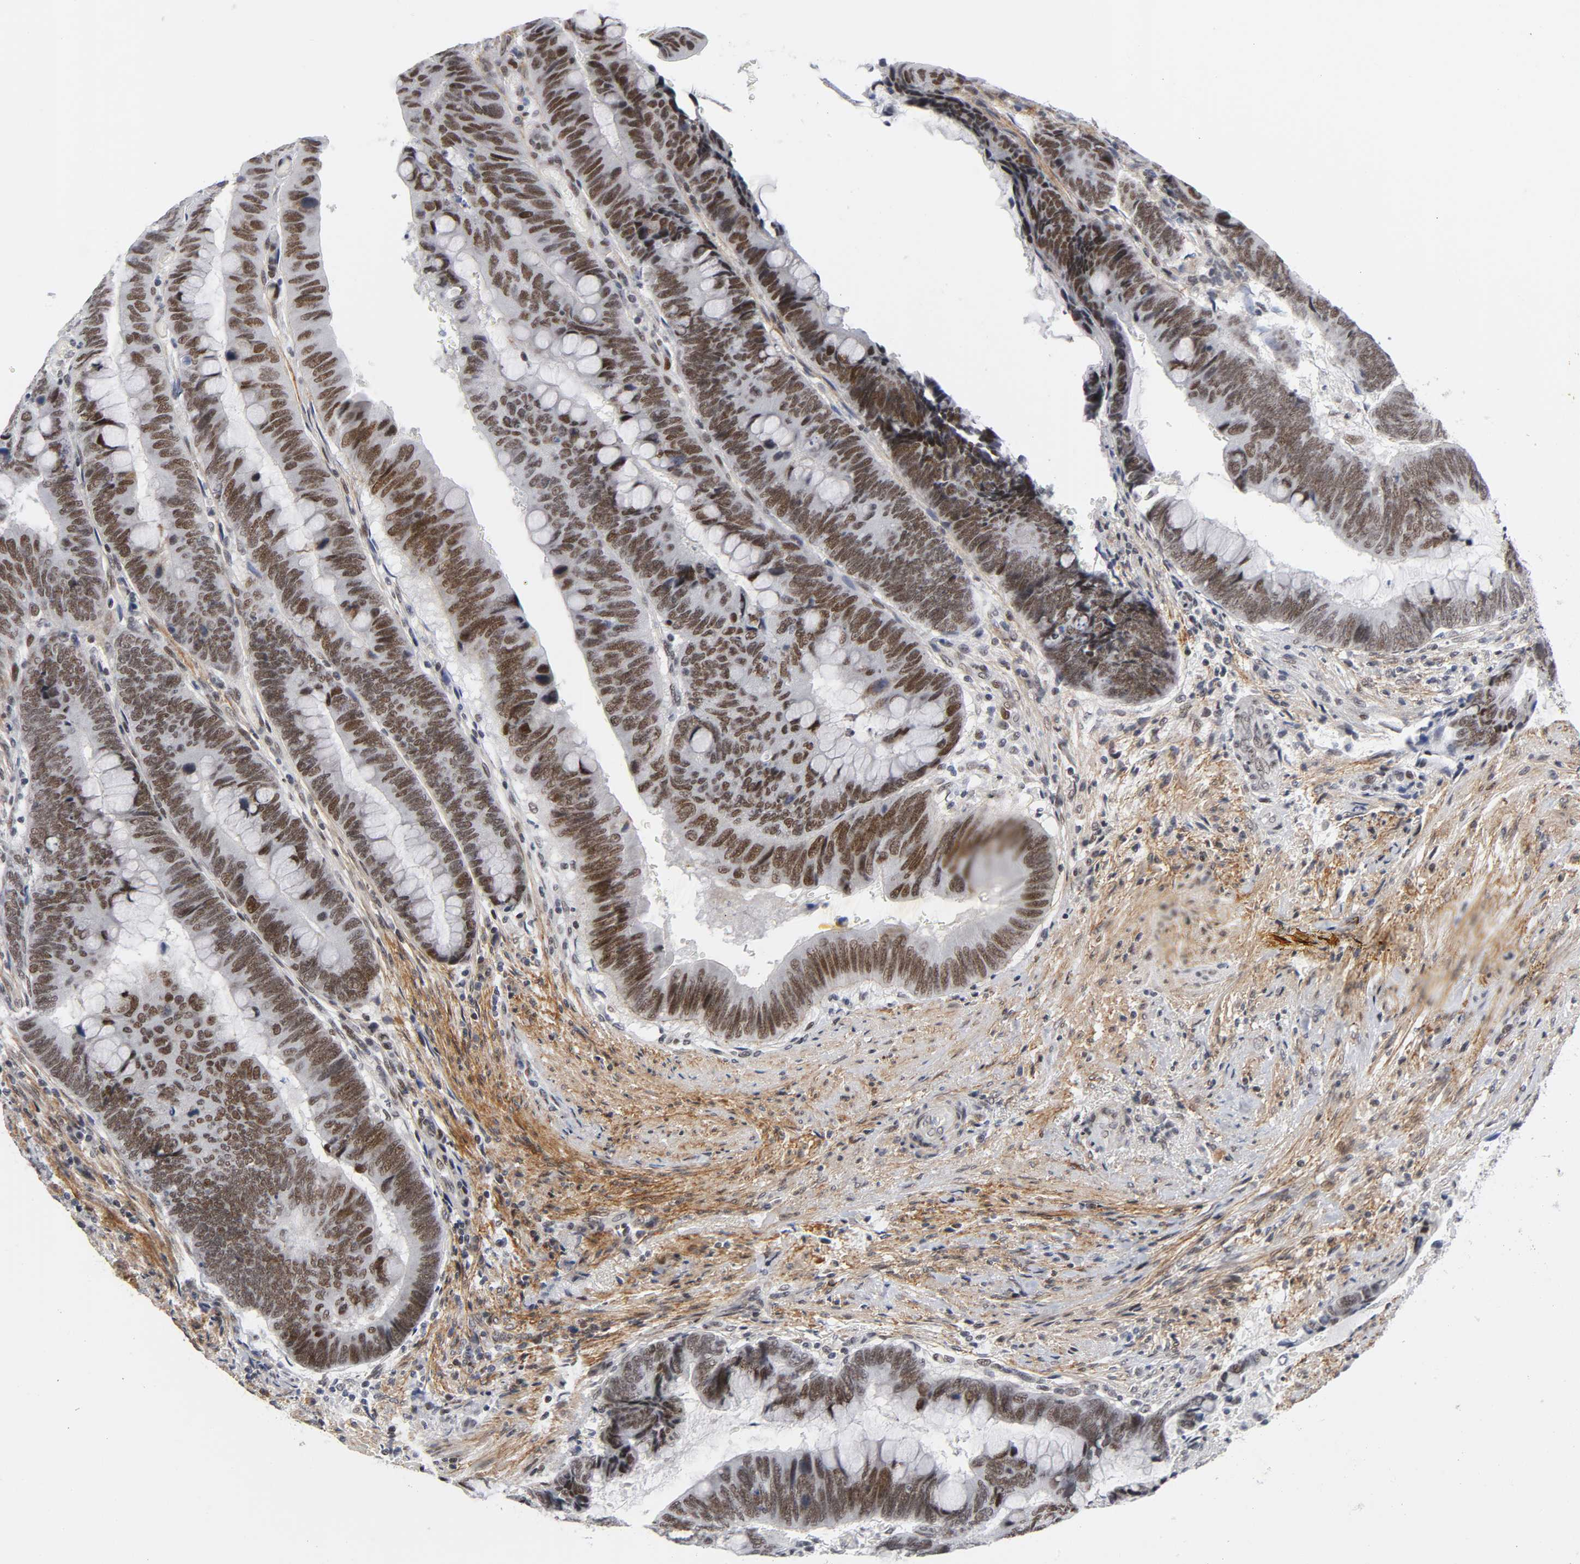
{"staining": {"intensity": "moderate", "quantity": ">75%", "location": "nuclear"}, "tissue": "colorectal cancer", "cell_type": "Tumor cells", "image_type": "cancer", "snomed": [{"axis": "morphology", "description": "Normal tissue, NOS"}, {"axis": "morphology", "description": "Adenocarcinoma, NOS"}, {"axis": "topography", "description": "Rectum"}], "caption": "A brown stain labels moderate nuclear positivity of a protein in human colorectal adenocarcinoma tumor cells.", "gene": "DIDO1", "patient": {"sex": "male", "age": 92}}